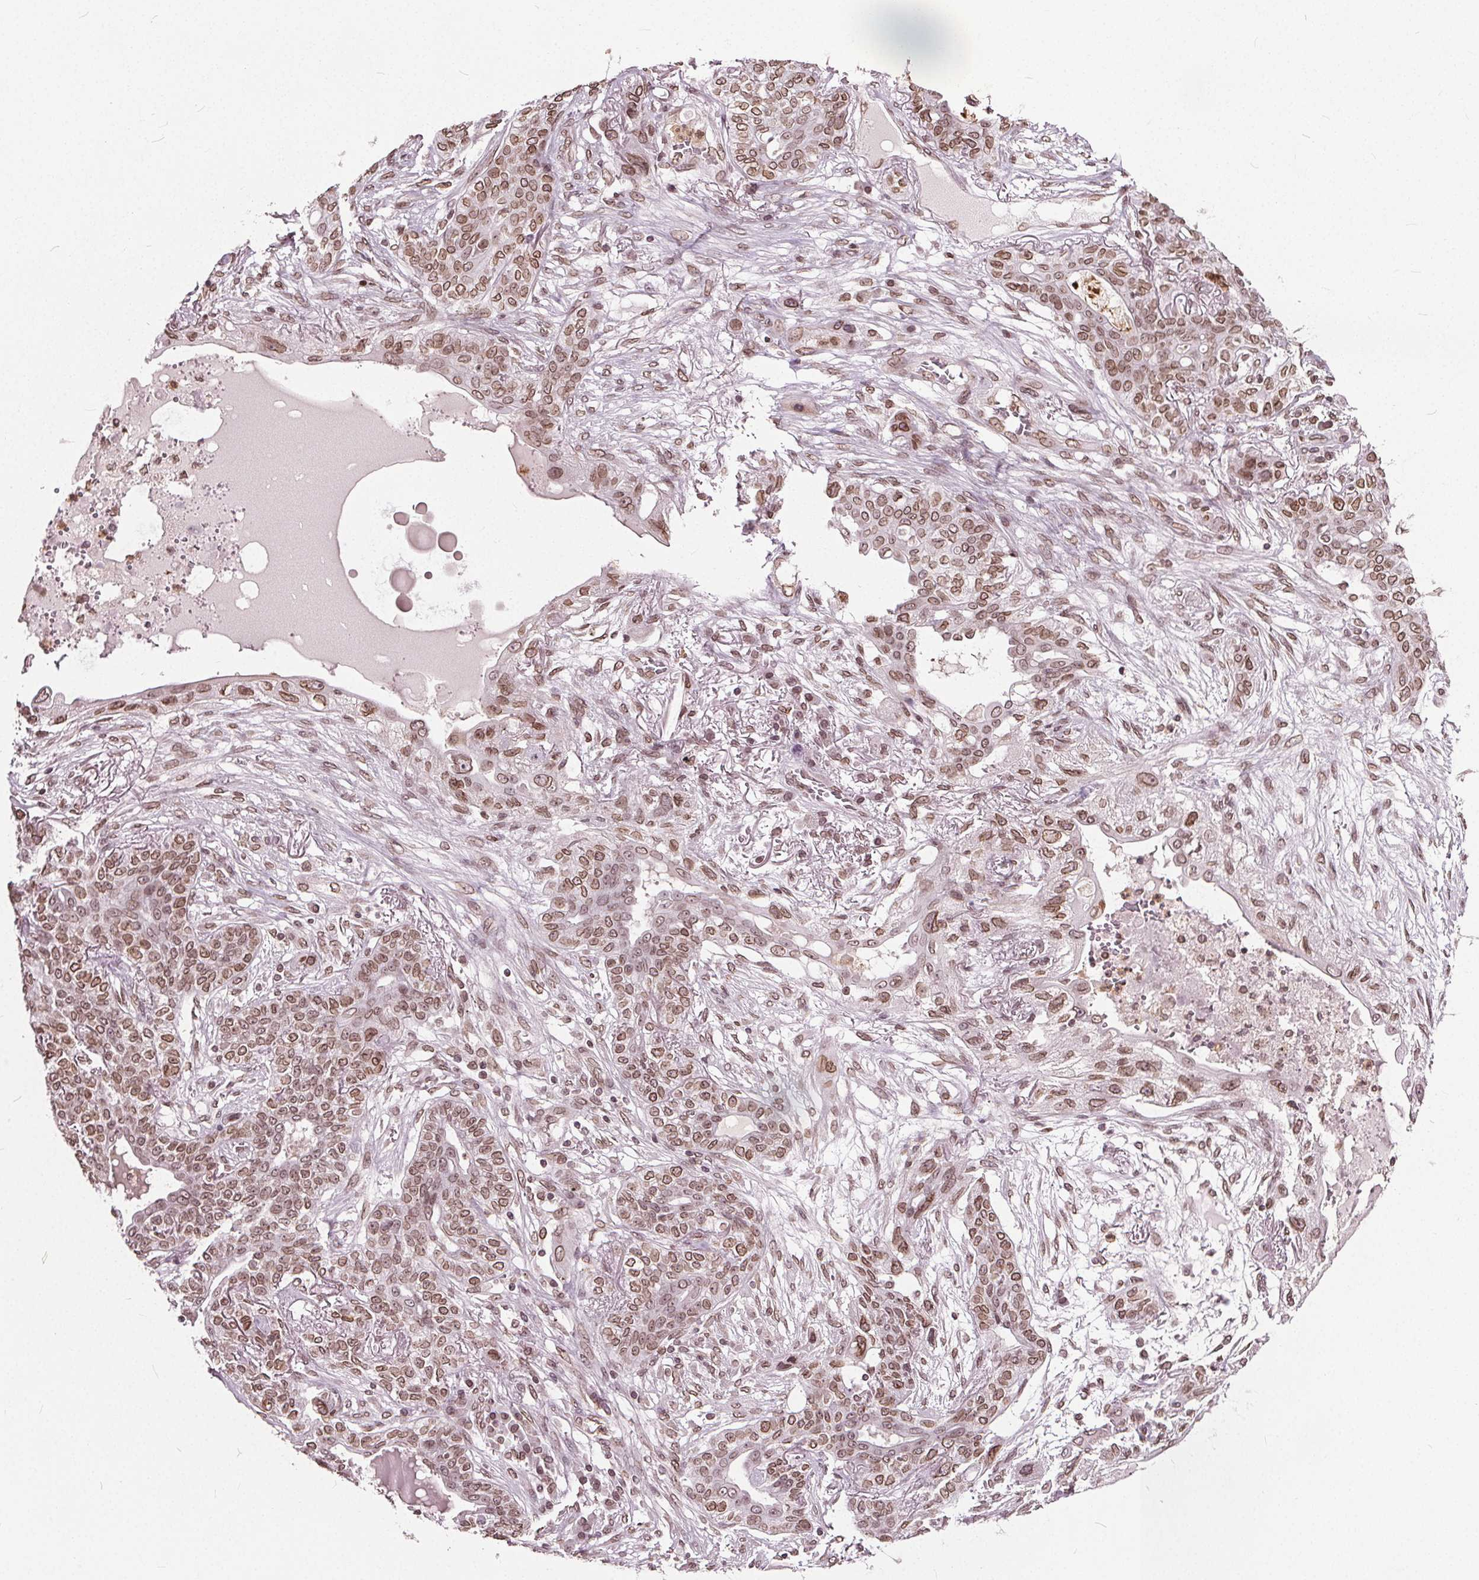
{"staining": {"intensity": "moderate", "quantity": ">75%", "location": "cytoplasmic/membranous,nuclear"}, "tissue": "lung cancer", "cell_type": "Tumor cells", "image_type": "cancer", "snomed": [{"axis": "morphology", "description": "Squamous cell carcinoma, NOS"}, {"axis": "topography", "description": "Lung"}], "caption": "The photomicrograph reveals a brown stain indicating the presence of a protein in the cytoplasmic/membranous and nuclear of tumor cells in lung squamous cell carcinoma. (DAB = brown stain, brightfield microscopy at high magnification).", "gene": "TTC39C", "patient": {"sex": "female", "age": 70}}